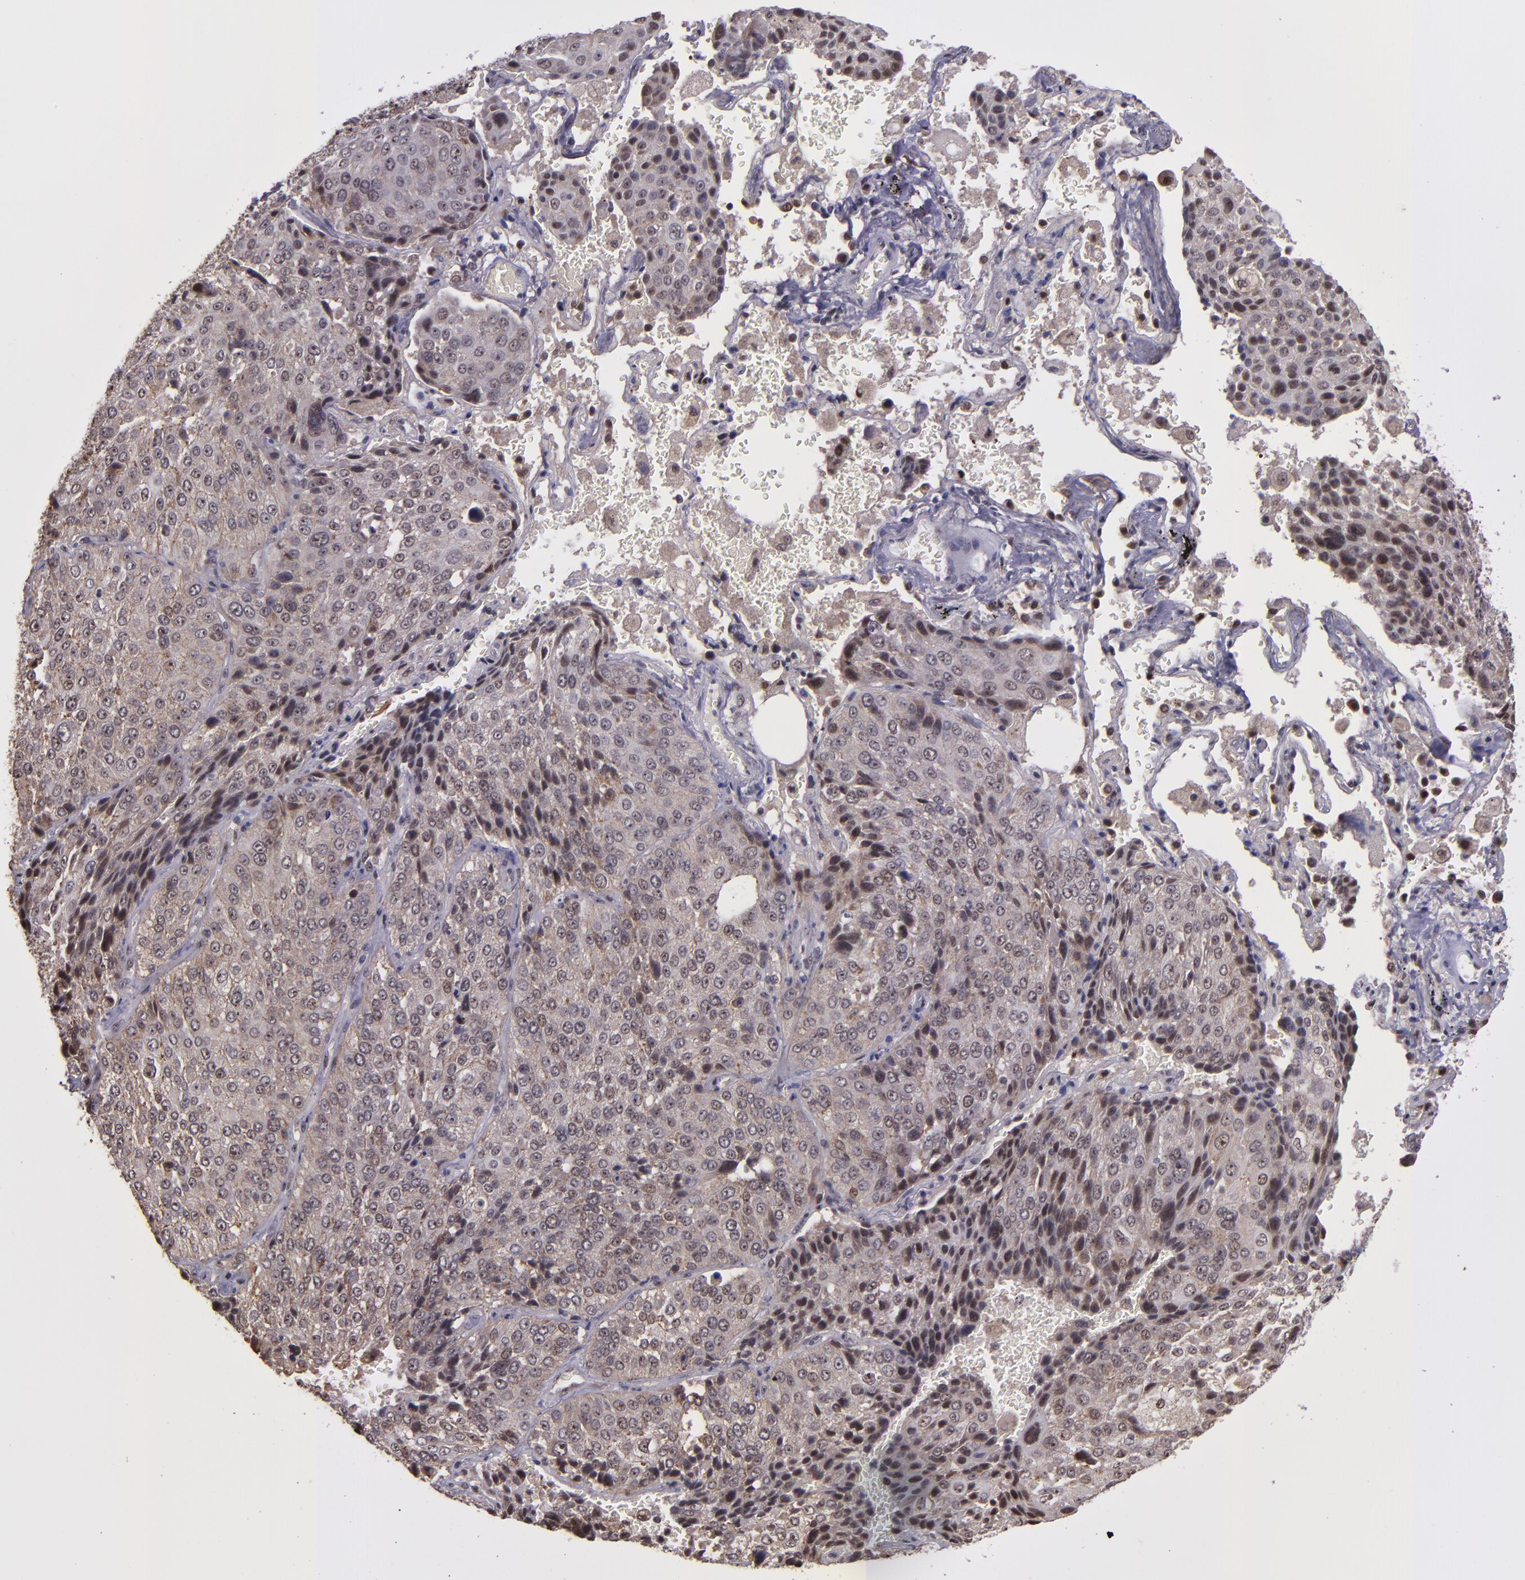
{"staining": {"intensity": "weak", "quantity": "25%-75%", "location": "cytoplasmic/membranous,nuclear"}, "tissue": "lung cancer", "cell_type": "Tumor cells", "image_type": "cancer", "snomed": [{"axis": "morphology", "description": "Squamous cell carcinoma, NOS"}, {"axis": "topography", "description": "Lung"}], "caption": "Immunohistochemical staining of human lung squamous cell carcinoma exhibits low levels of weak cytoplasmic/membranous and nuclear protein staining in approximately 25%-75% of tumor cells.", "gene": "CECR2", "patient": {"sex": "male", "age": 54}}